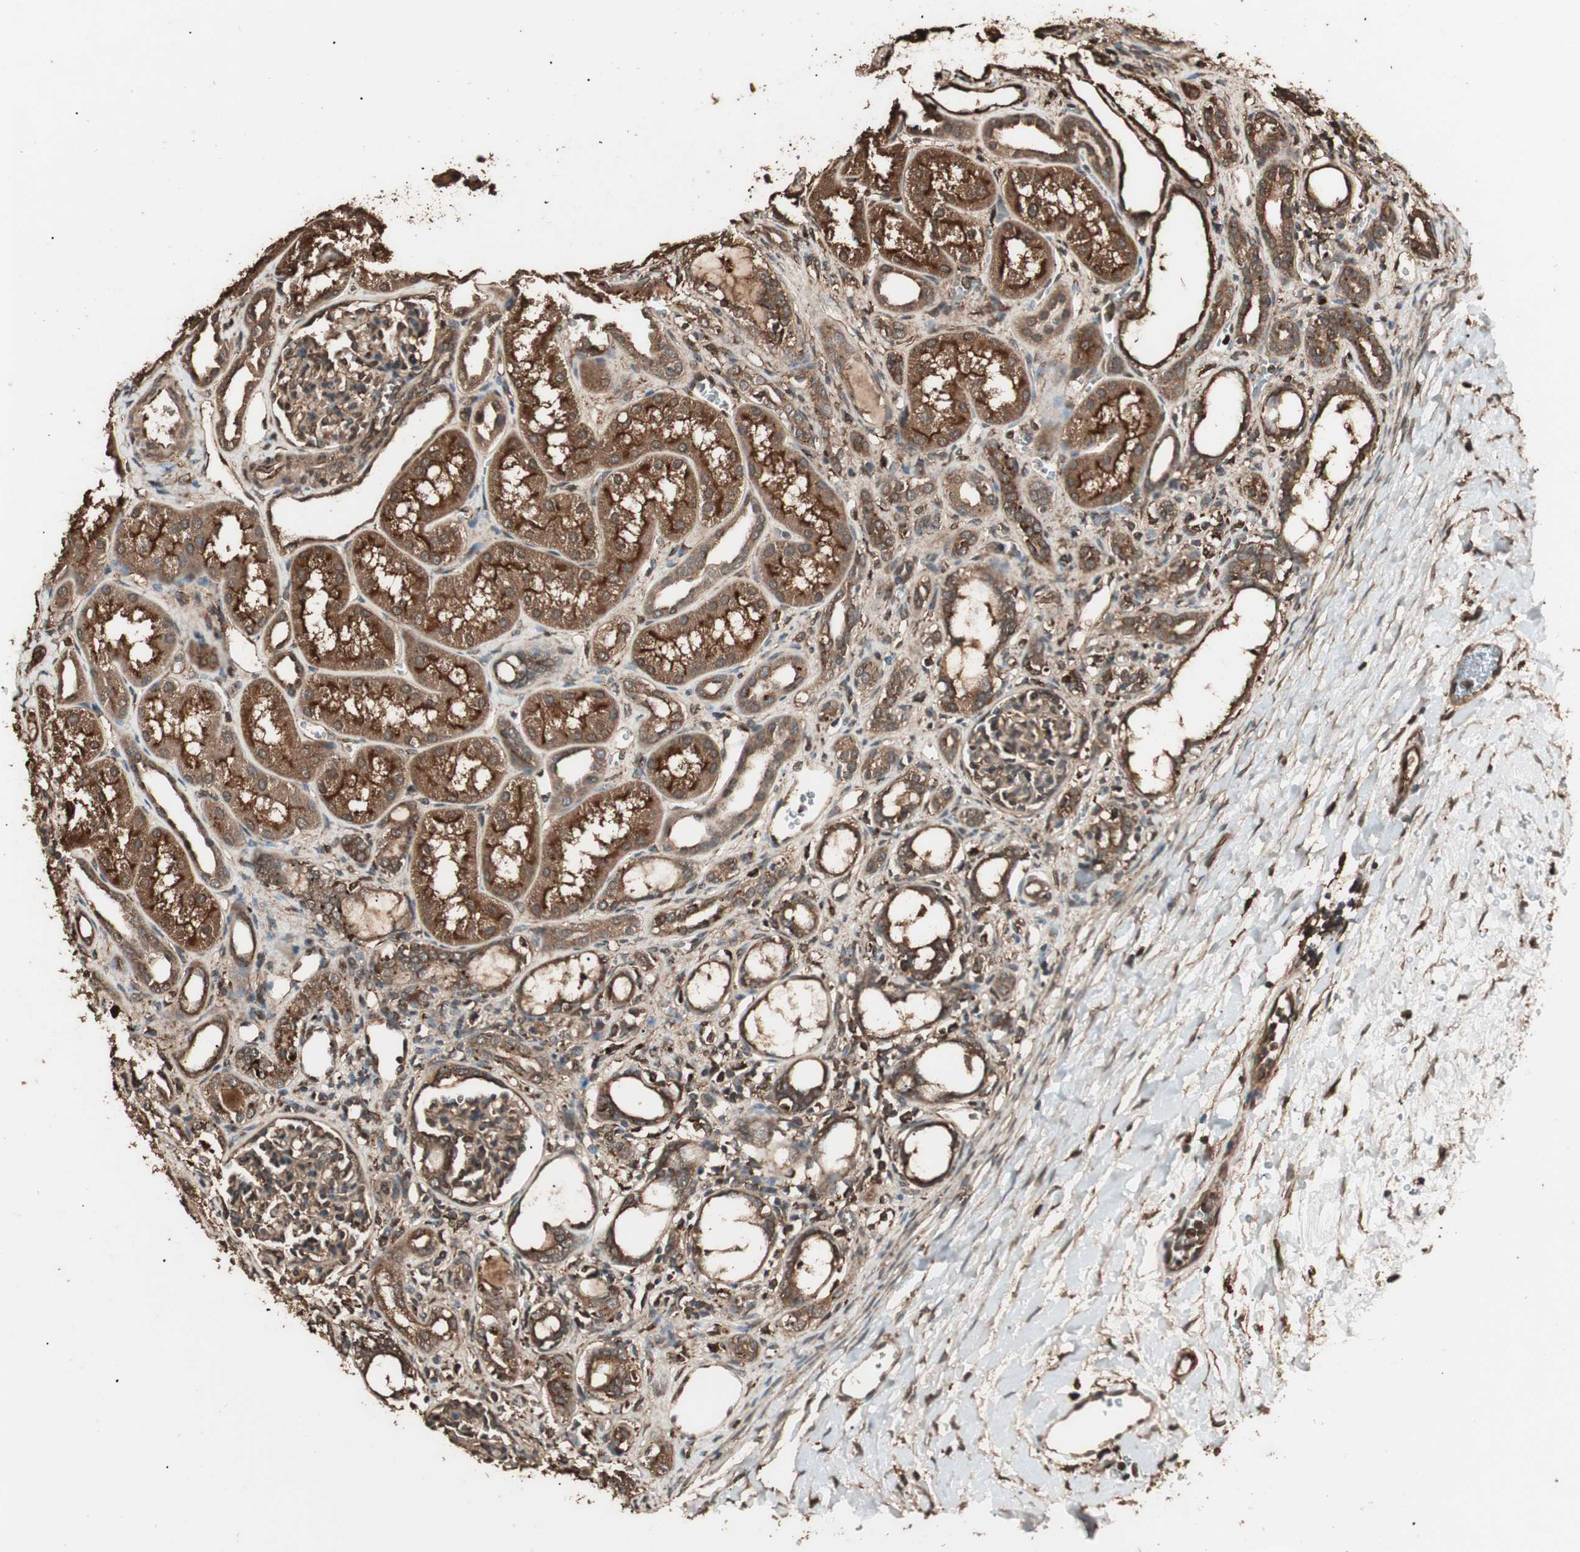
{"staining": {"intensity": "moderate", "quantity": ">75%", "location": "cytoplasmic/membranous"}, "tissue": "kidney", "cell_type": "Cells in glomeruli", "image_type": "normal", "snomed": [{"axis": "morphology", "description": "Normal tissue, NOS"}, {"axis": "topography", "description": "Kidney"}], "caption": "Kidney stained for a protein exhibits moderate cytoplasmic/membranous positivity in cells in glomeruli. Nuclei are stained in blue.", "gene": "CCN4", "patient": {"sex": "male", "age": 7}}